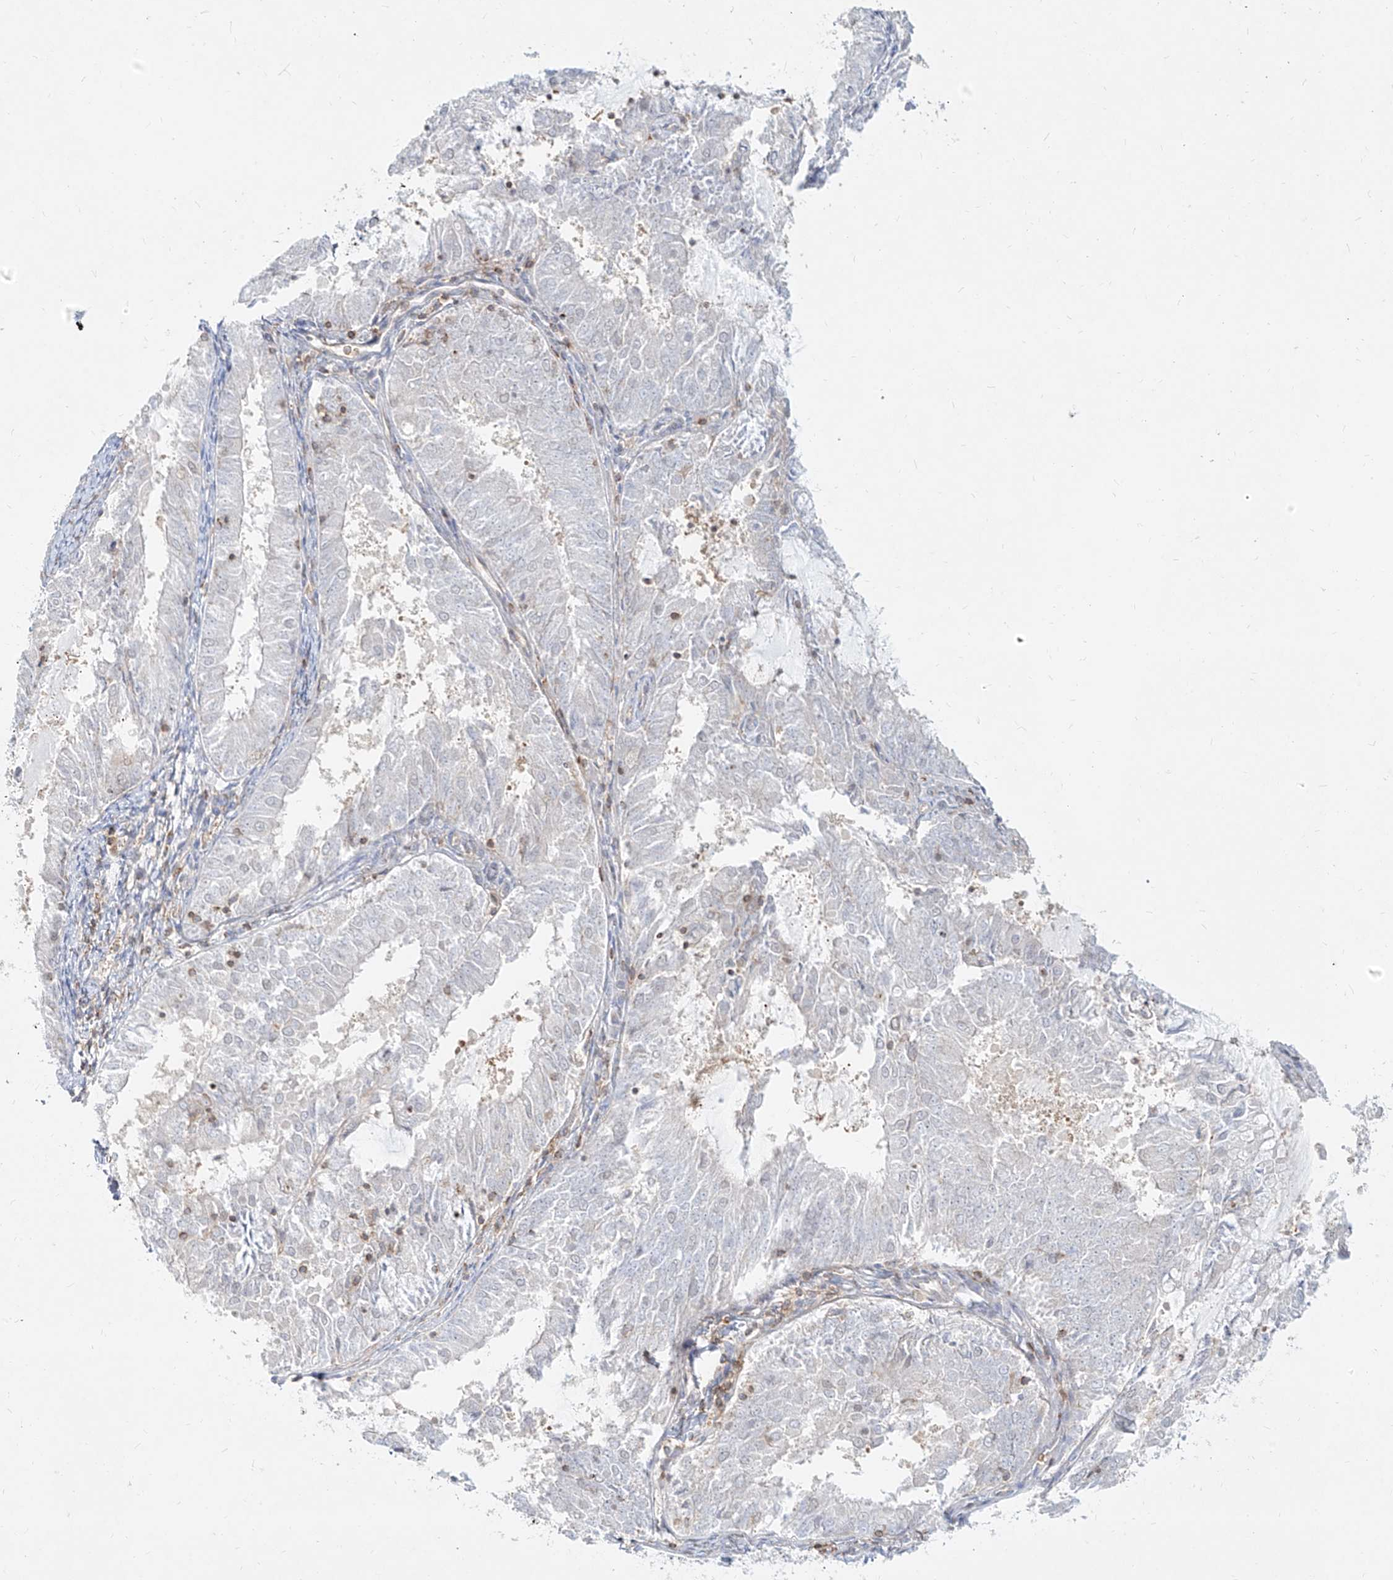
{"staining": {"intensity": "negative", "quantity": "none", "location": "none"}, "tissue": "endometrial cancer", "cell_type": "Tumor cells", "image_type": "cancer", "snomed": [{"axis": "morphology", "description": "Adenocarcinoma, NOS"}, {"axis": "topography", "description": "Endometrium"}], "caption": "DAB immunohistochemical staining of endometrial cancer (adenocarcinoma) displays no significant expression in tumor cells.", "gene": "SLC2A12", "patient": {"sex": "female", "age": 57}}